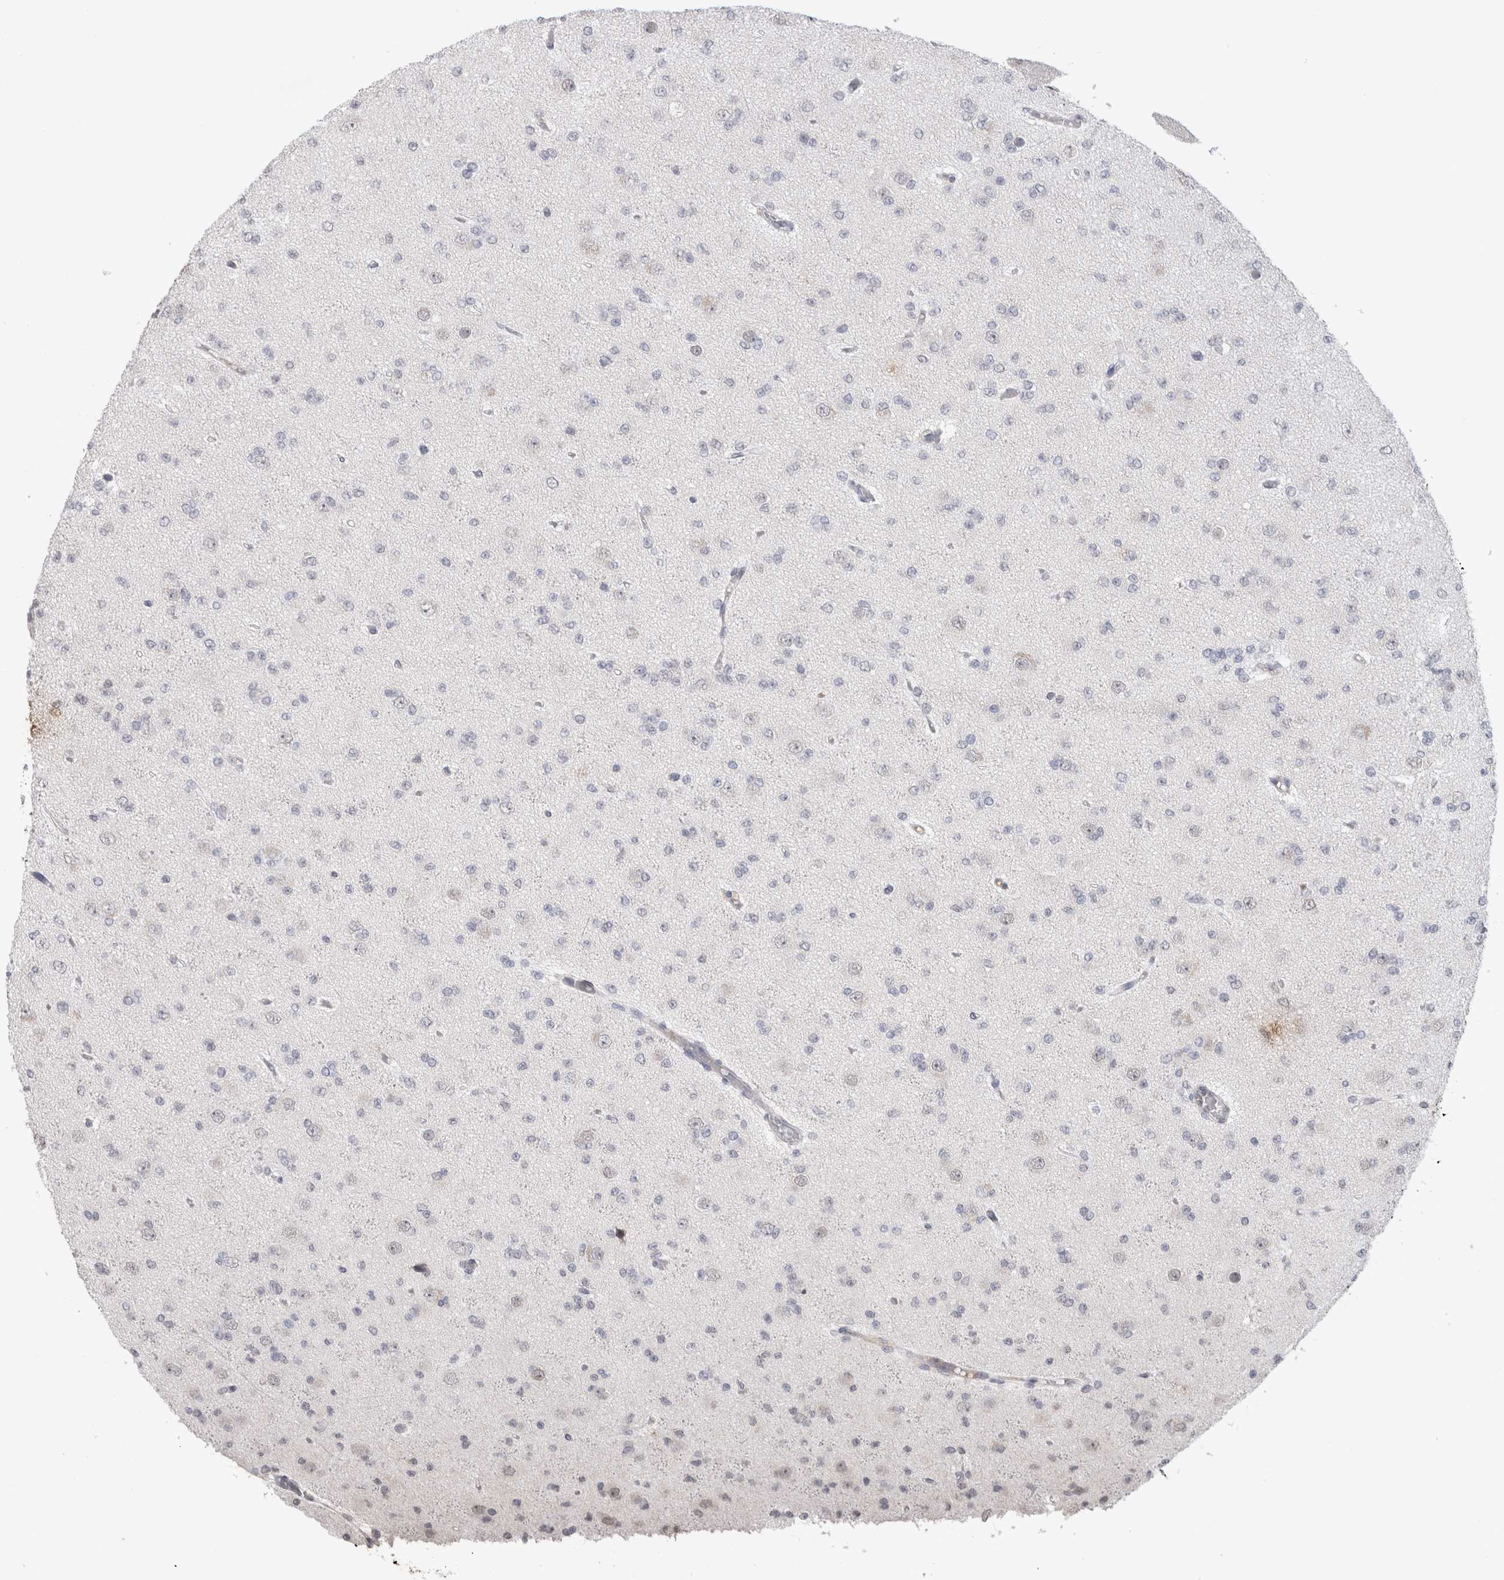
{"staining": {"intensity": "negative", "quantity": "none", "location": "none"}, "tissue": "glioma", "cell_type": "Tumor cells", "image_type": "cancer", "snomed": [{"axis": "morphology", "description": "Glioma, malignant, Low grade"}, {"axis": "topography", "description": "Brain"}], "caption": "A photomicrograph of glioma stained for a protein displays no brown staining in tumor cells.", "gene": "CDH13", "patient": {"sex": "female", "age": 22}}